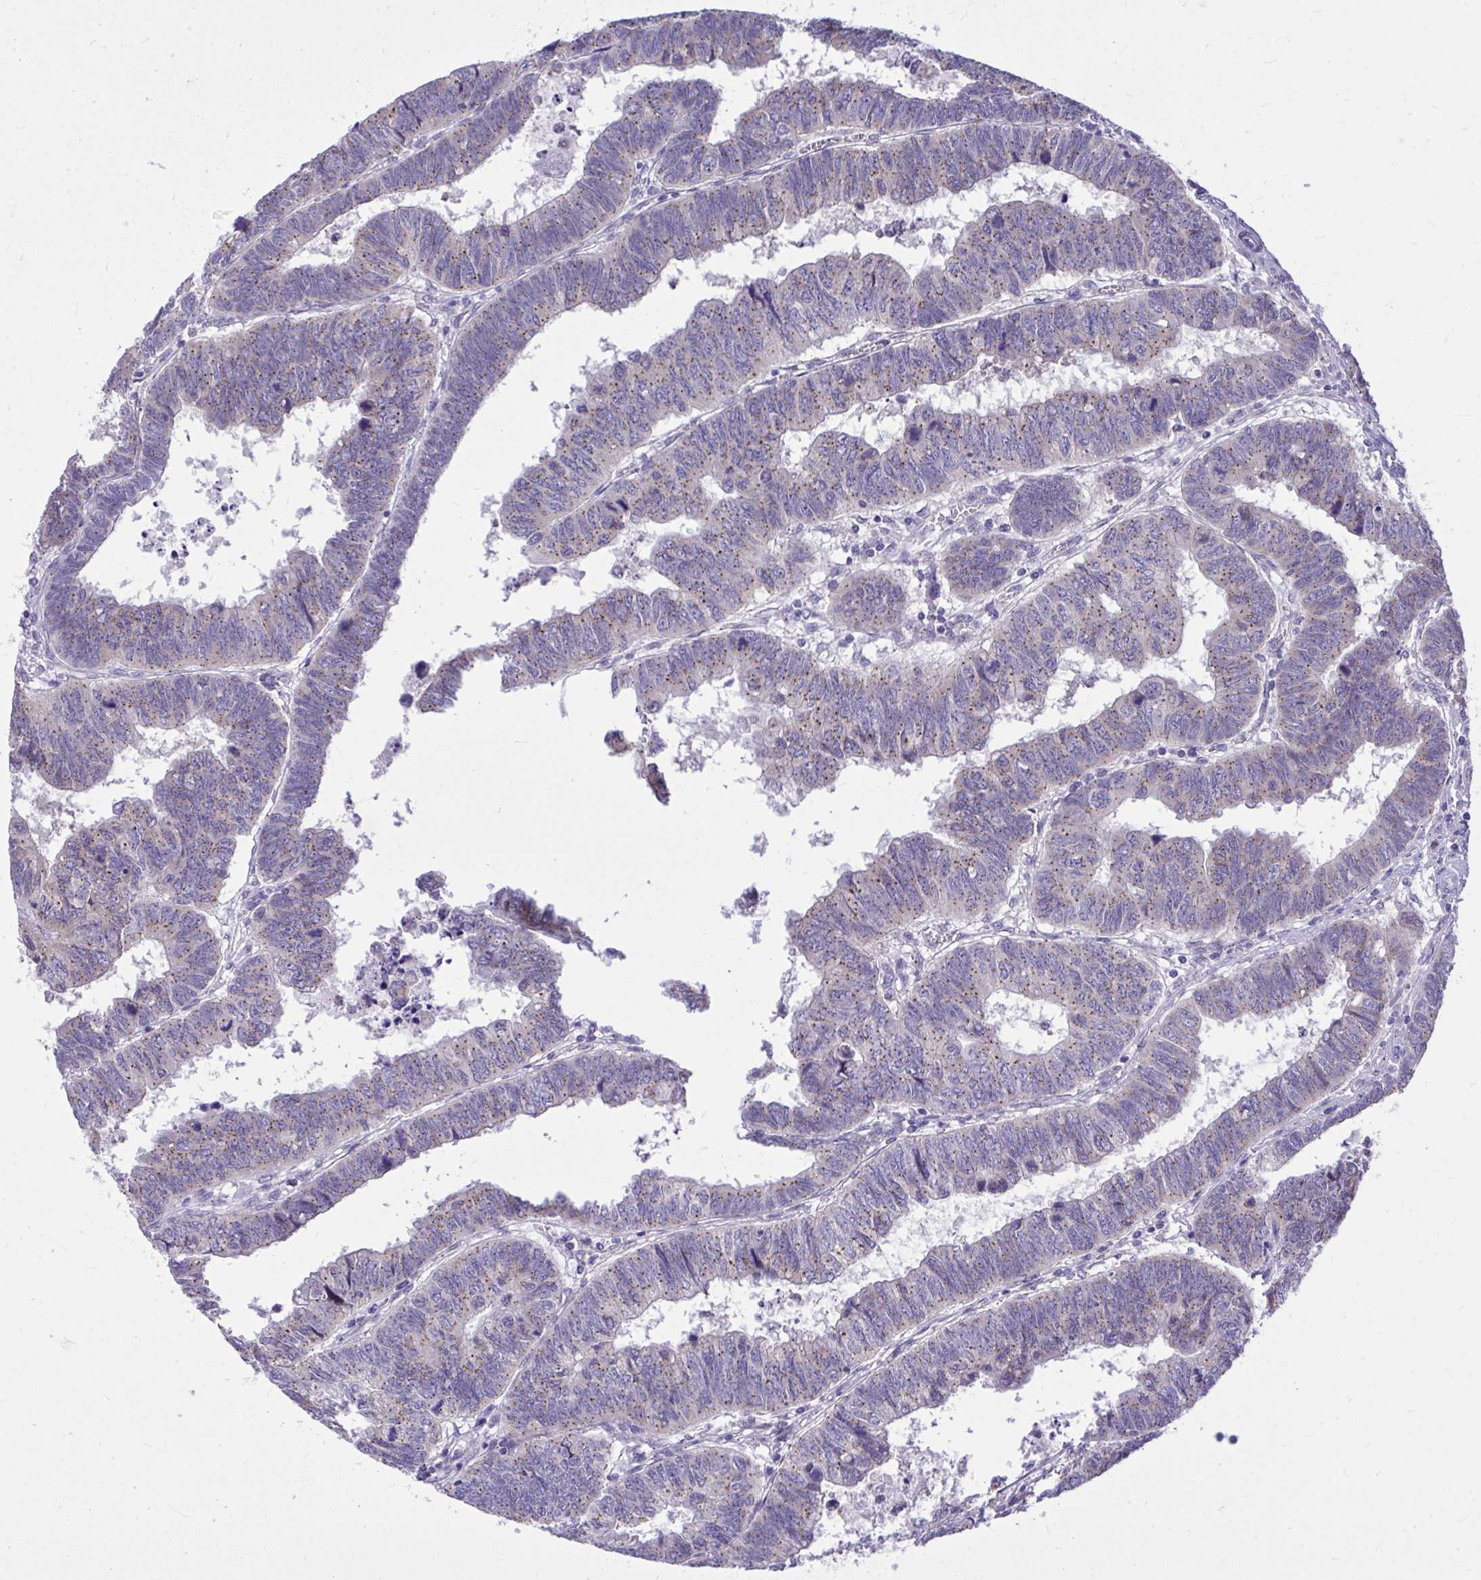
{"staining": {"intensity": "moderate", "quantity": "25%-75%", "location": "cytoplasmic/membranous"}, "tissue": "colorectal cancer", "cell_type": "Tumor cells", "image_type": "cancer", "snomed": [{"axis": "morphology", "description": "Adenocarcinoma, NOS"}, {"axis": "topography", "description": "Colon"}], "caption": "Protein expression by IHC demonstrates moderate cytoplasmic/membranous staining in approximately 25%-75% of tumor cells in colorectal cancer.", "gene": "CEACAM18", "patient": {"sex": "male", "age": 62}}